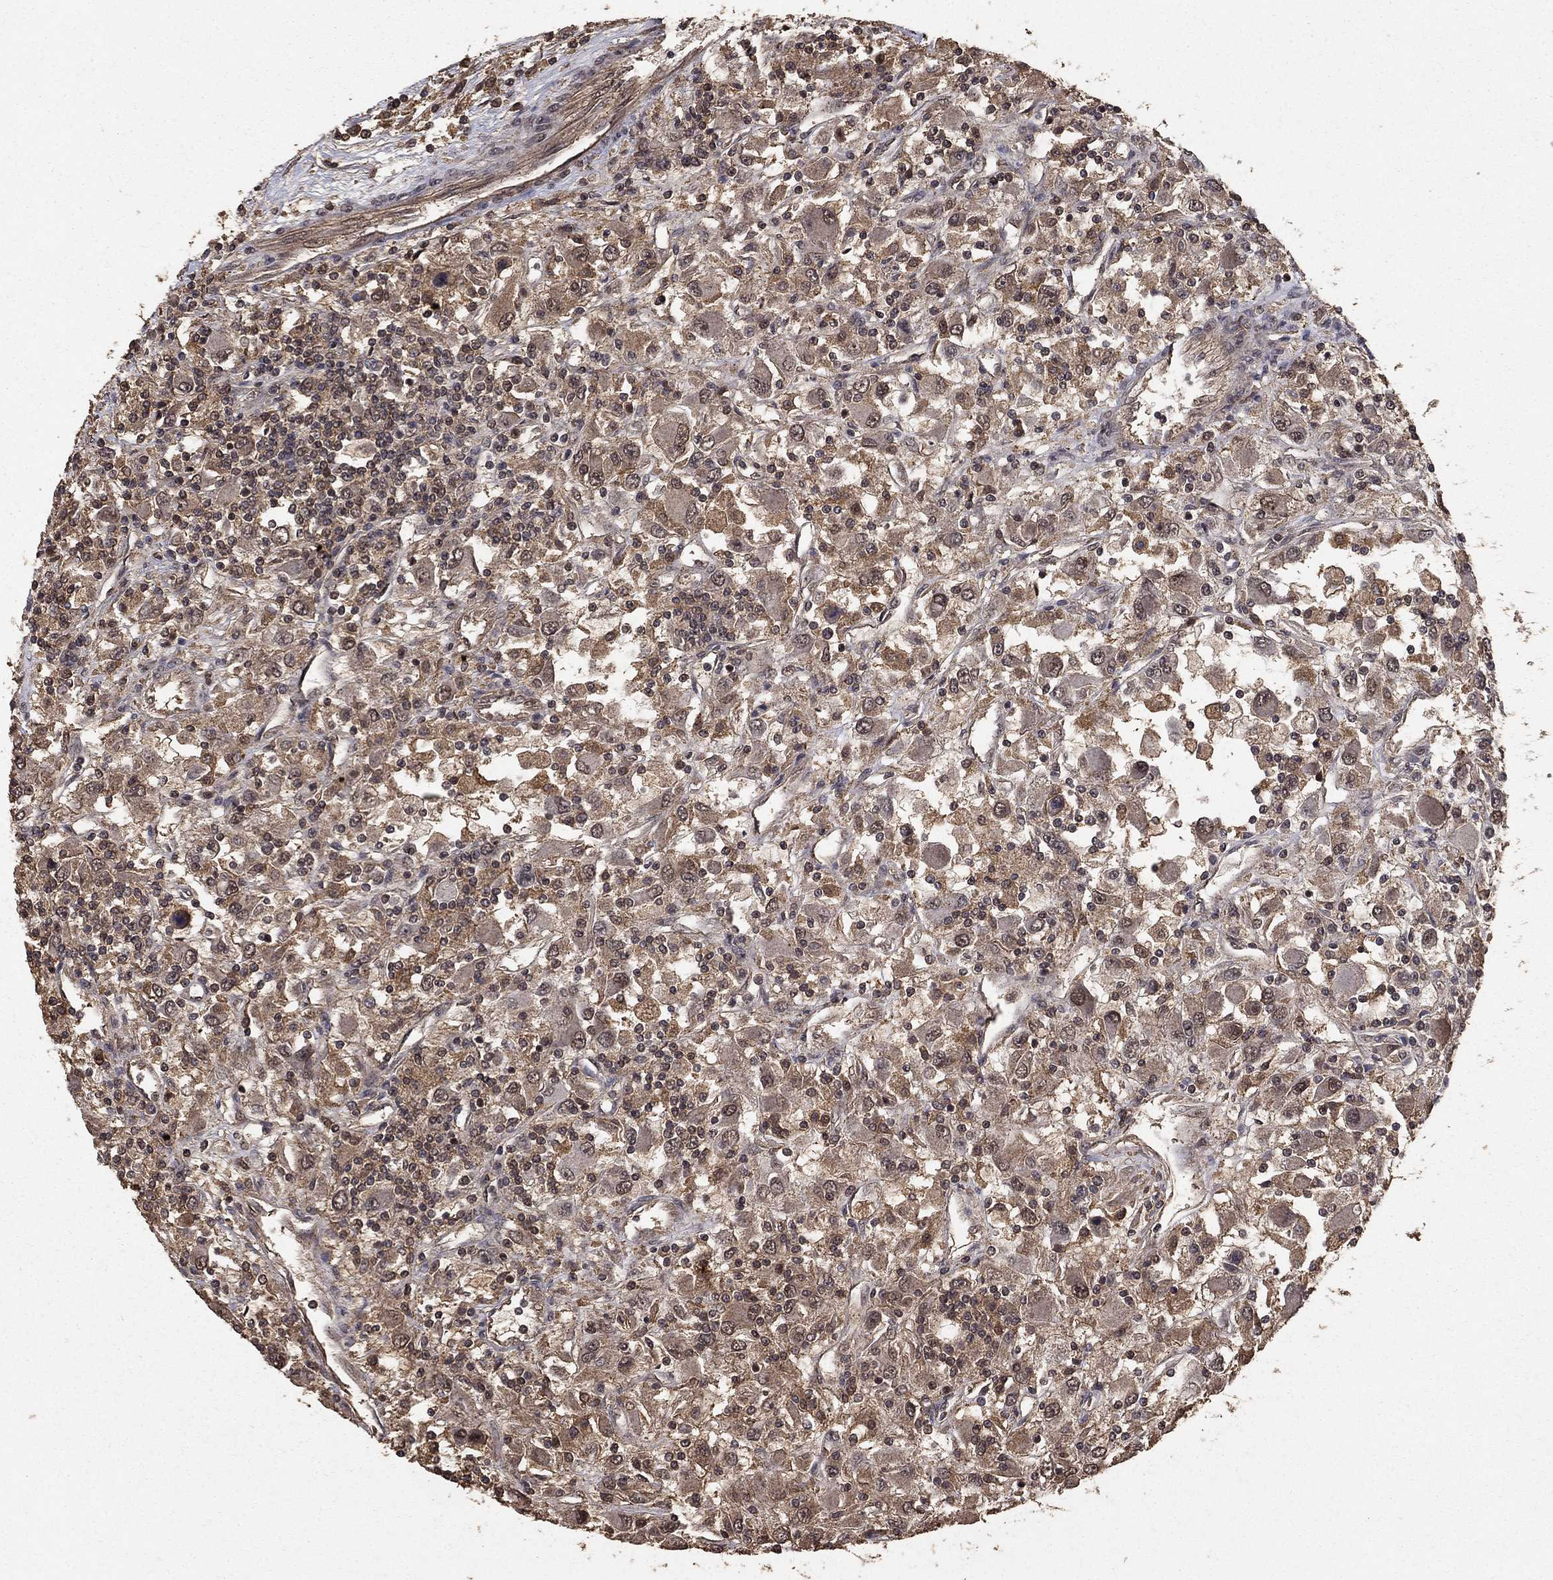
{"staining": {"intensity": "weak", "quantity": "25%-75%", "location": "cytoplasmic/membranous"}, "tissue": "renal cancer", "cell_type": "Tumor cells", "image_type": "cancer", "snomed": [{"axis": "morphology", "description": "Adenocarcinoma, NOS"}, {"axis": "topography", "description": "Kidney"}], "caption": "A micrograph of adenocarcinoma (renal) stained for a protein displays weak cytoplasmic/membranous brown staining in tumor cells. The staining was performed using DAB (3,3'-diaminobenzidine) to visualize the protein expression in brown, while the nuclei were stained in blue with hematoxylin (Magnification: 20x).", "gene": "PRDM1", "patient": {"sex": "female", "age": 67}}